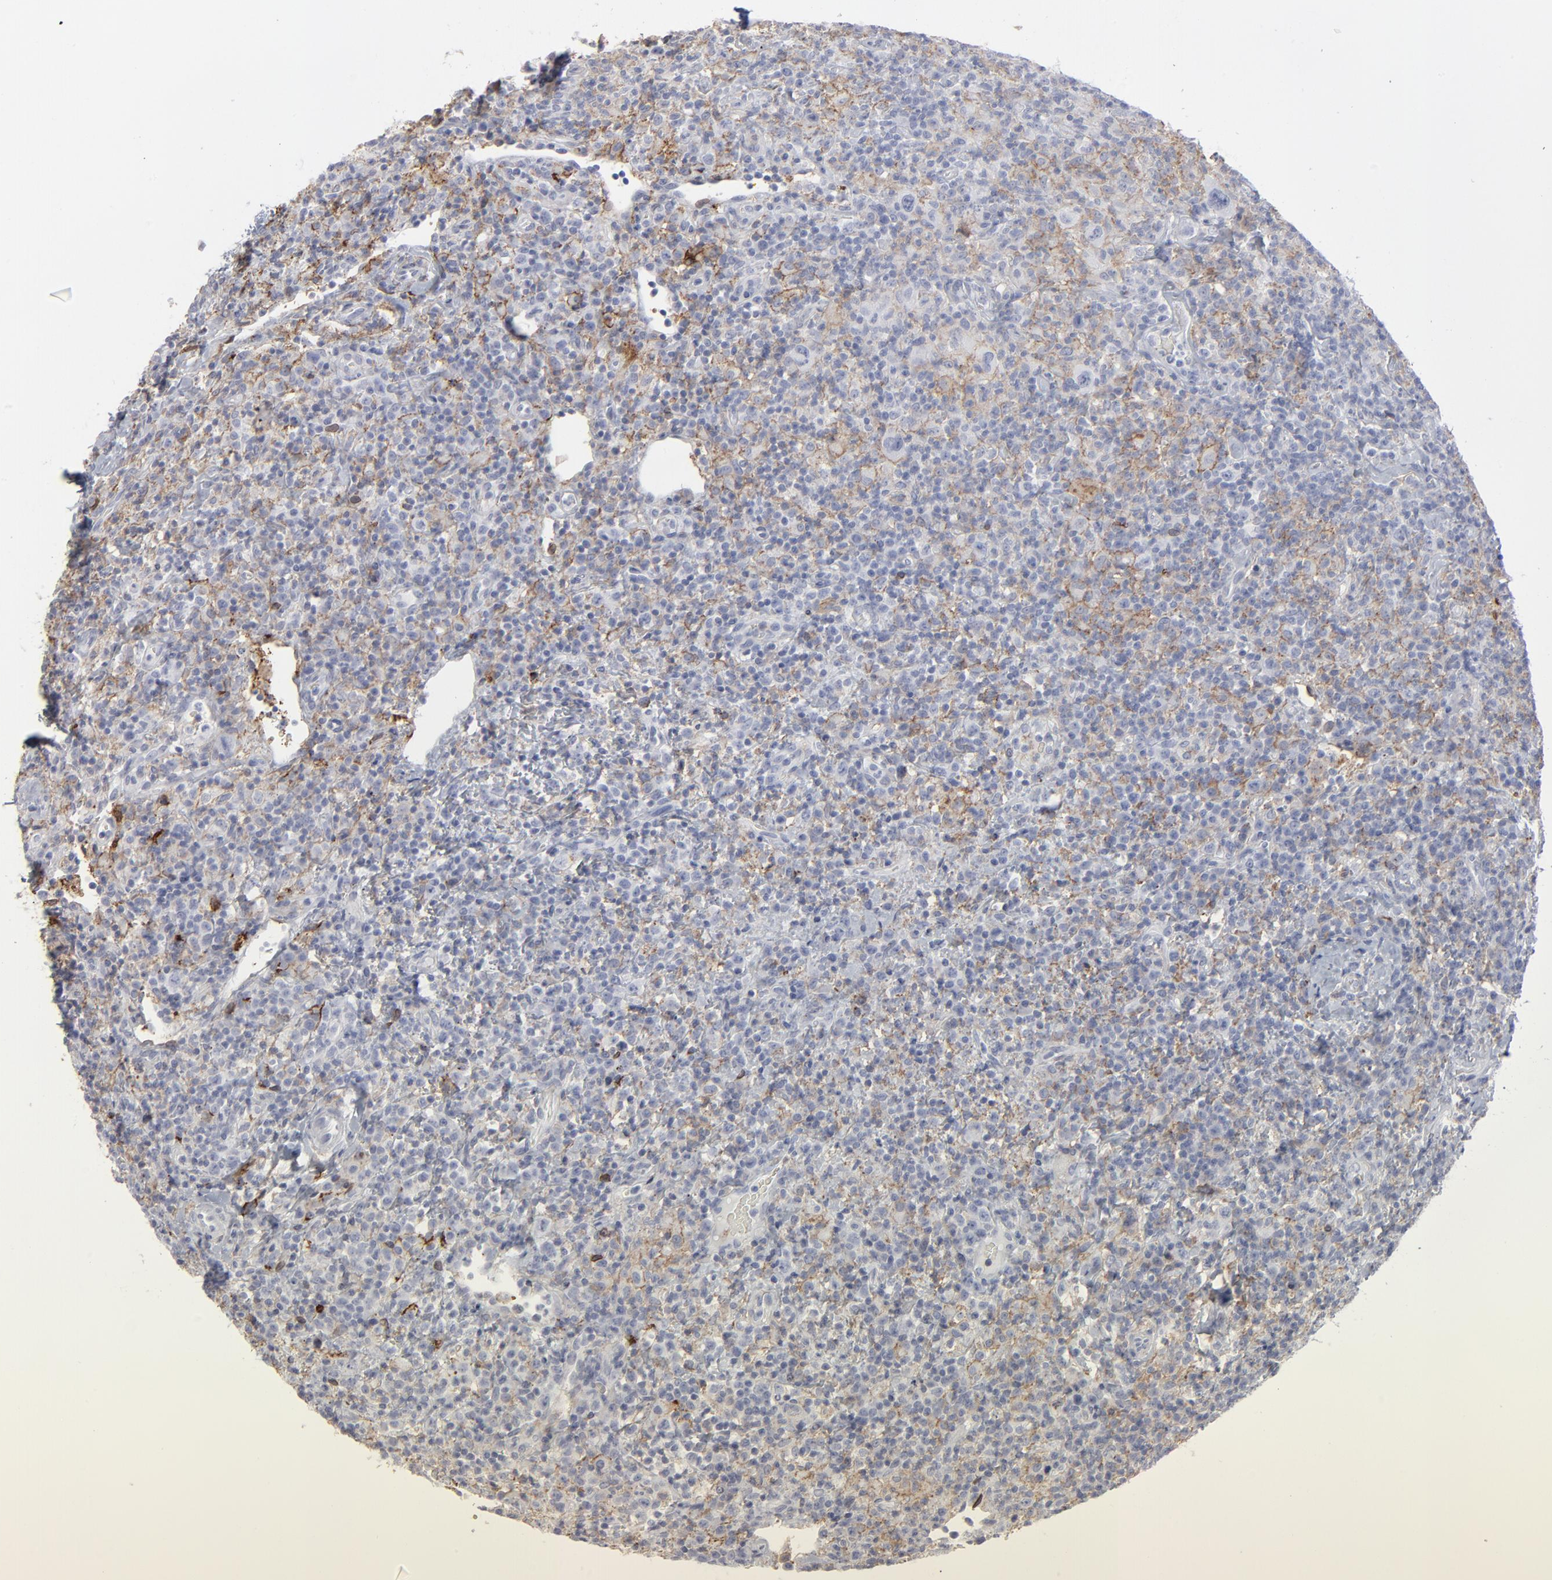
{"staining": {"intensity": "weak", "quantity": "25%-75%", "location": "cytoplasmic/membranous"}, "tissue": "lymphoma", "cell_type": "Tumor cells", "image_type": "cancer", "snomed": [{"axis": "morphology", "description": "Hodgkin's disease, NOS"}, {"axis": "topography", "description": "Lymph node"}], "caption": "Hodgkin's disease stained with DAB IHC demonstrates low levels of weak cytoplasmic/membranous staining in approximately 25%-75% of tumor cells. The protein of interest is shown in brown color, while the nuclei are stained blue.", "gene": "ANXA5", "patient": {"sex": "male", "age": 65}}